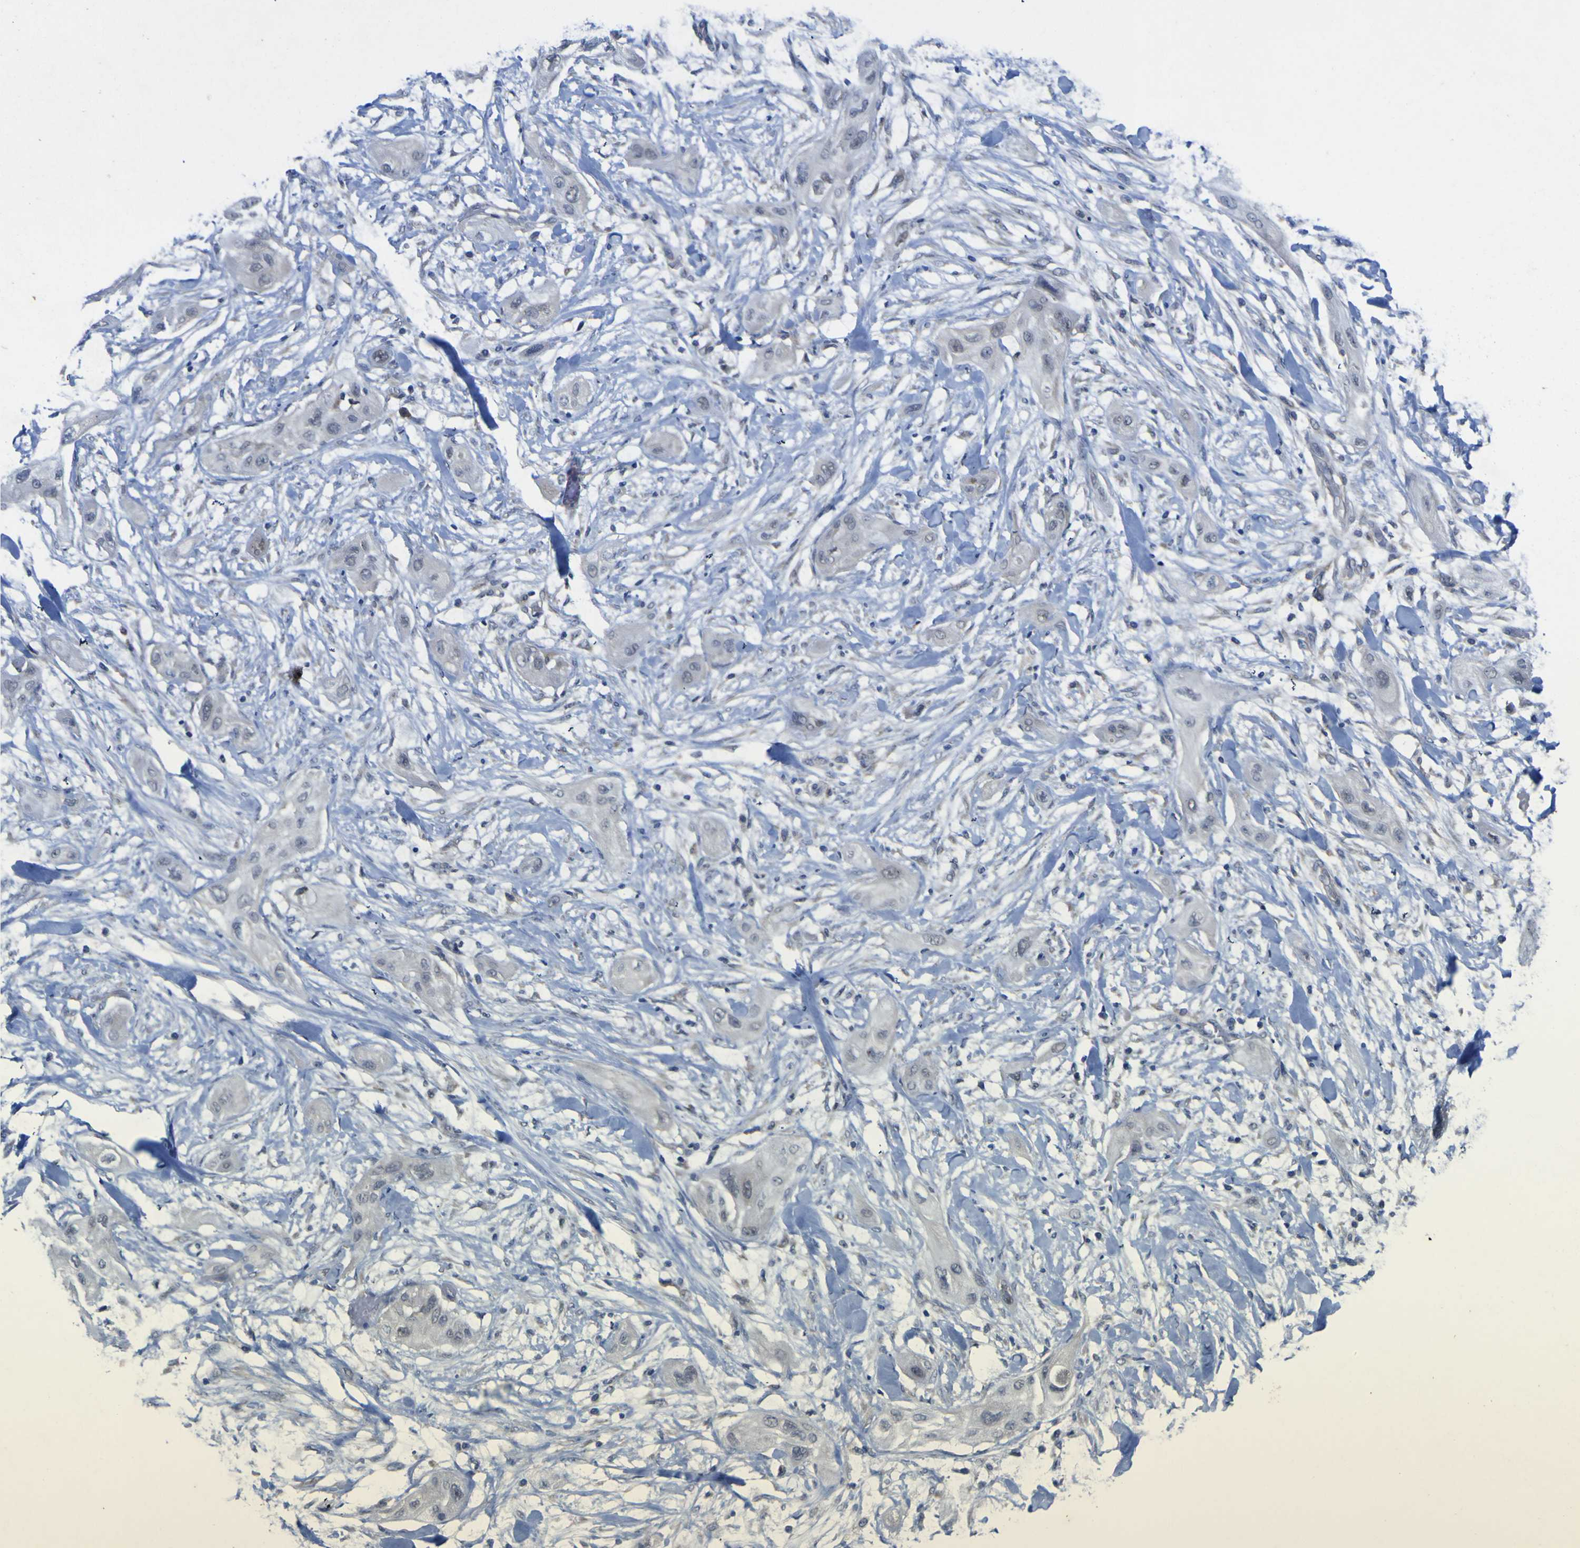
{"staining": {"intensity": "negative", "quantity": "none", "location": "none"}, "tissue": "lung cancer", "cell_type": "Tumor cells", "image_type": "cancer", "snomed": [{"axis": "morphology", "description": "Squamous cell carcinoma, NOS"}, {"axis": "topography", "description": "Lung"}], "caption": "There is no significant expression in tumor cells of squamous cell carcinoma (lung). Nuclei are stained in blue.", "gene": "TNFRSF11A", "patient": {"sex": "female", "age": 47}}